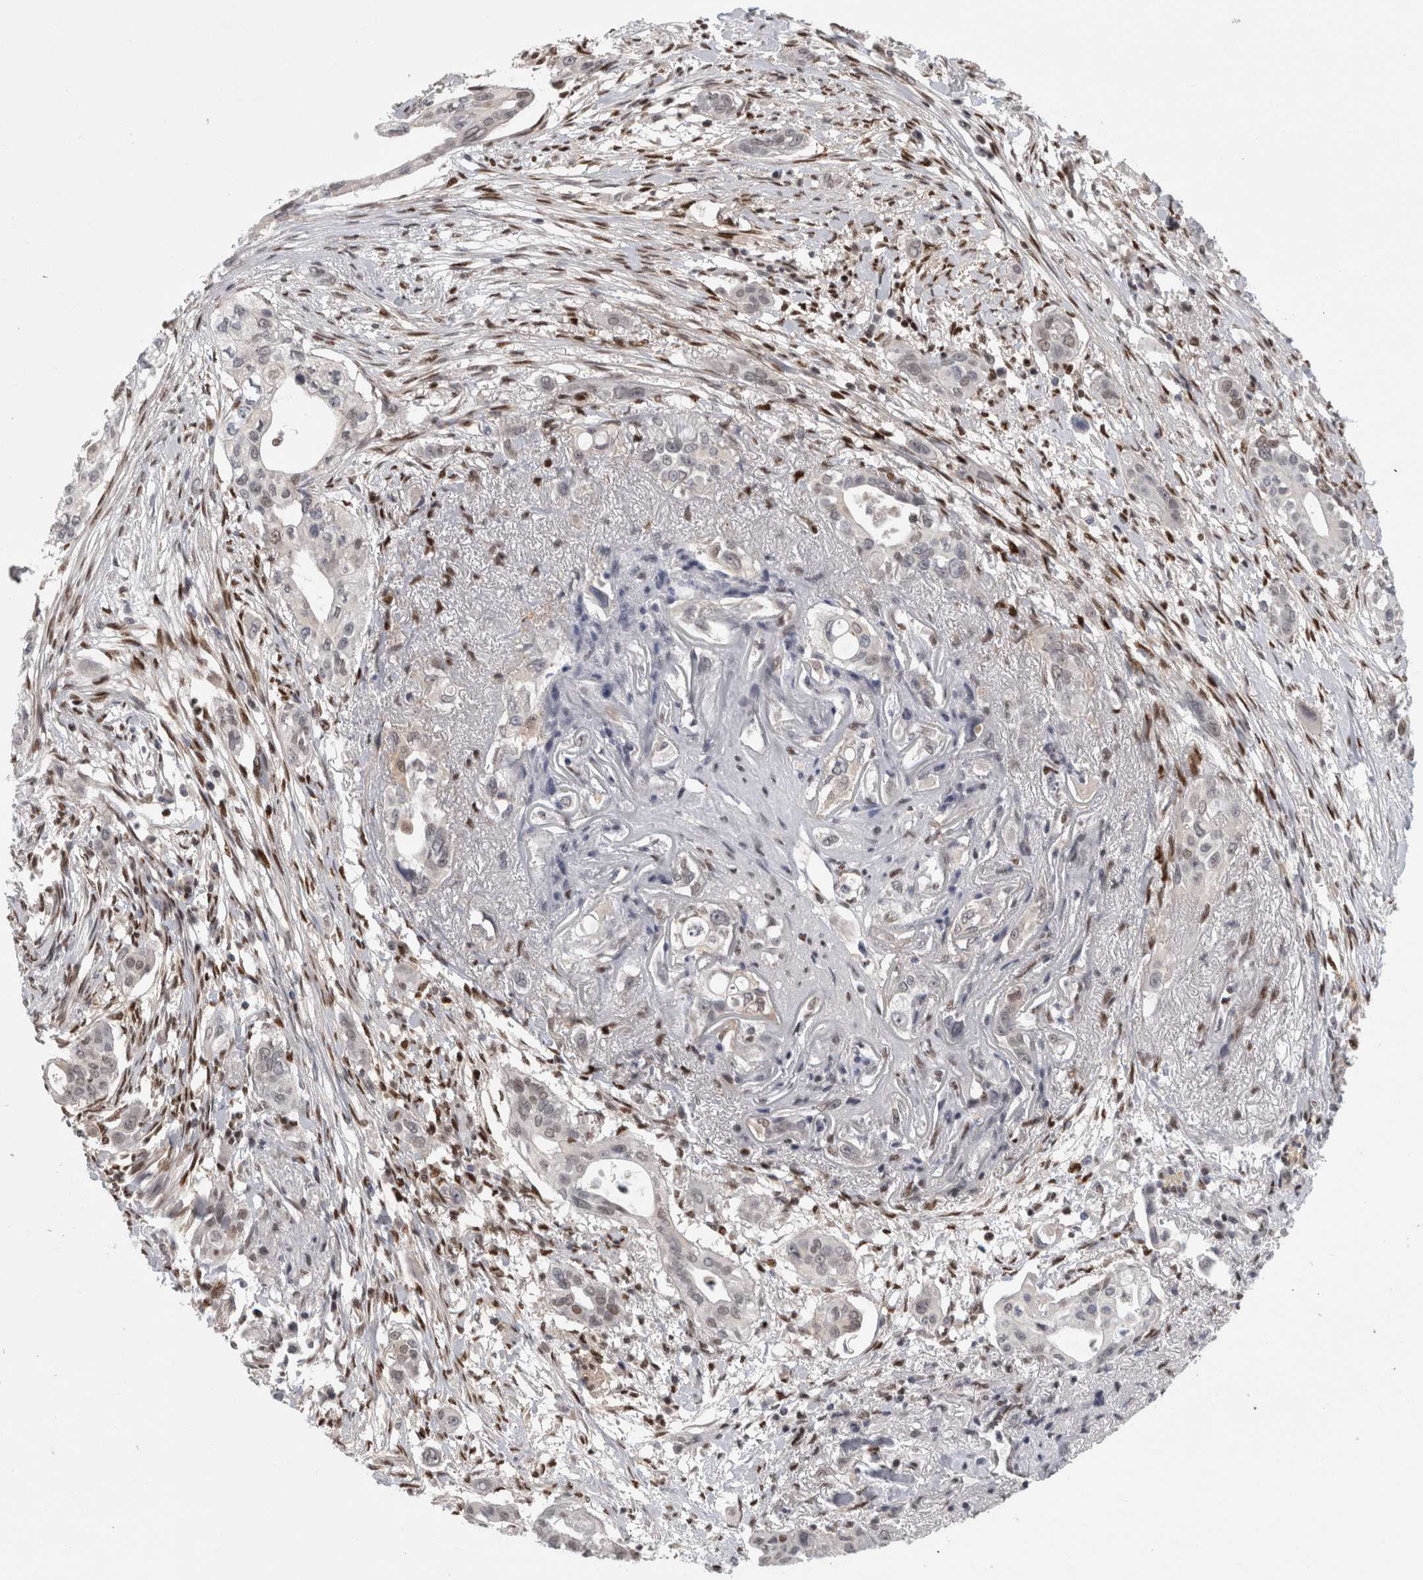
{"staining": {"intensity": "weak", "quantity": "<25%", "location": "nuclear"}, "tissue": "pancreatic cancer", "cell_type": "Tumor cells", "image_type": "cancer", "snomed": [{"axis": "morphology", "description": "Adenocarcinoma, NOS"}, {"axis": "topography", "description": "Pancreas"}], "caption": "IHC image of neoplastic tissue: human adenocarcinoma (pancreatic) stained with DAB (3,3'-diaminobenzidine) shows no significant protein positivity in tumor cells. Brightfield microscopy of IHC stained with DAB (3,3'-diaminobenzidine) (brown) and hematoxylin (blue), captured at high magnification.", "gene": "SRARP", "patient": {"sex": "female", "age": 60}}